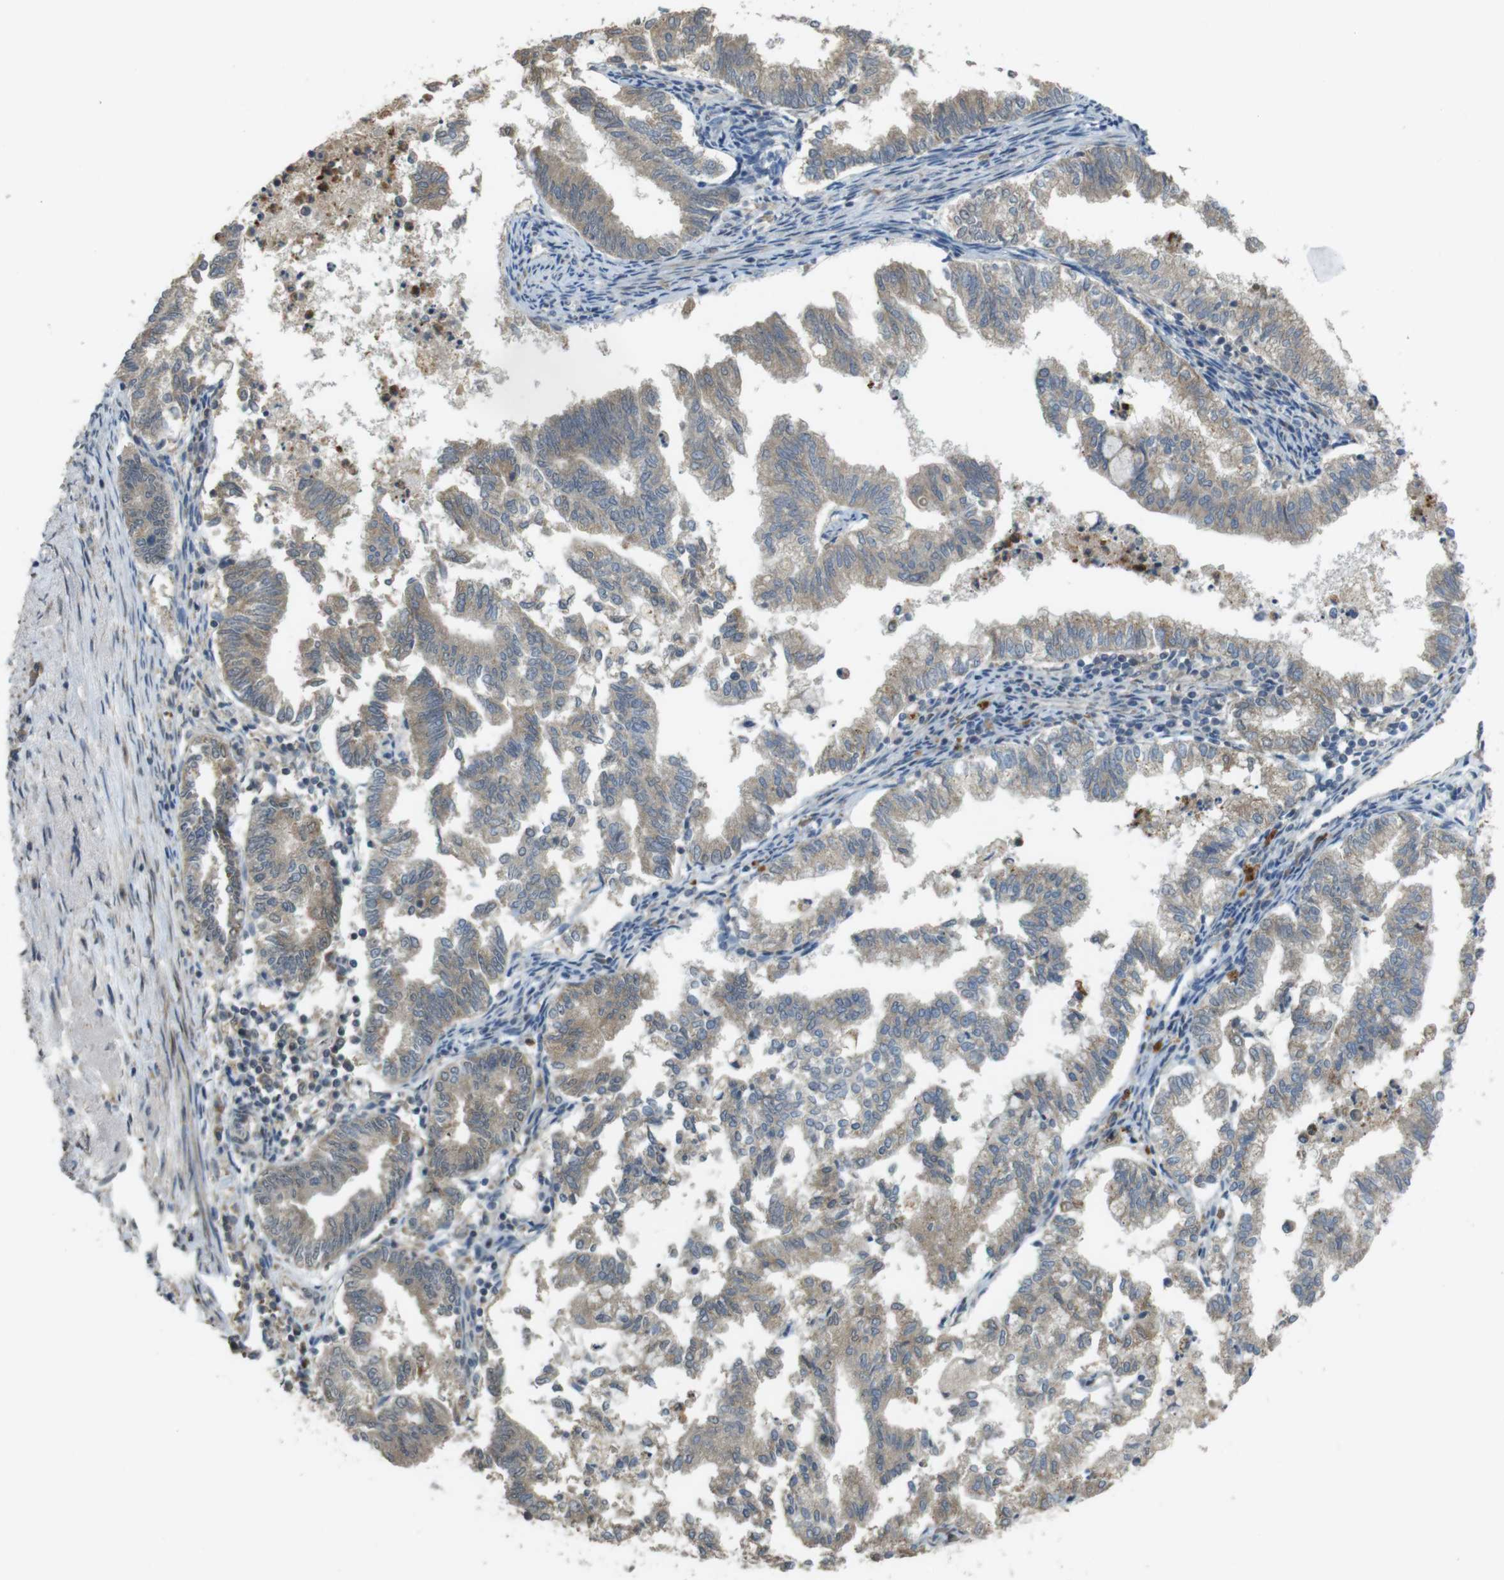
{"staining": {"intensity": "weak", "quantity": ">75%", "location": "cytoplasmic/membranous"}, "tissue": "endometrial cancer", "cell_type": "Tumor cells", "image_type": "cancer", "snomed": [{"axis": "morphology", "description": "Necrosis, NOS"}, {"axis": "morphology", "description": "Adenocarcinoma, NOS"}, {"axis": "topography", "description": "Endometrium"}], "caption": "This is an image of immunohistochemistry (IHC) staining of endometrial cancer (adenocarcinoma), which shows weak staining in the cytoplasmic/membranous of tumor cells.", "gene": "TMX3", "patient": {"sex": "female", "age": 79}}